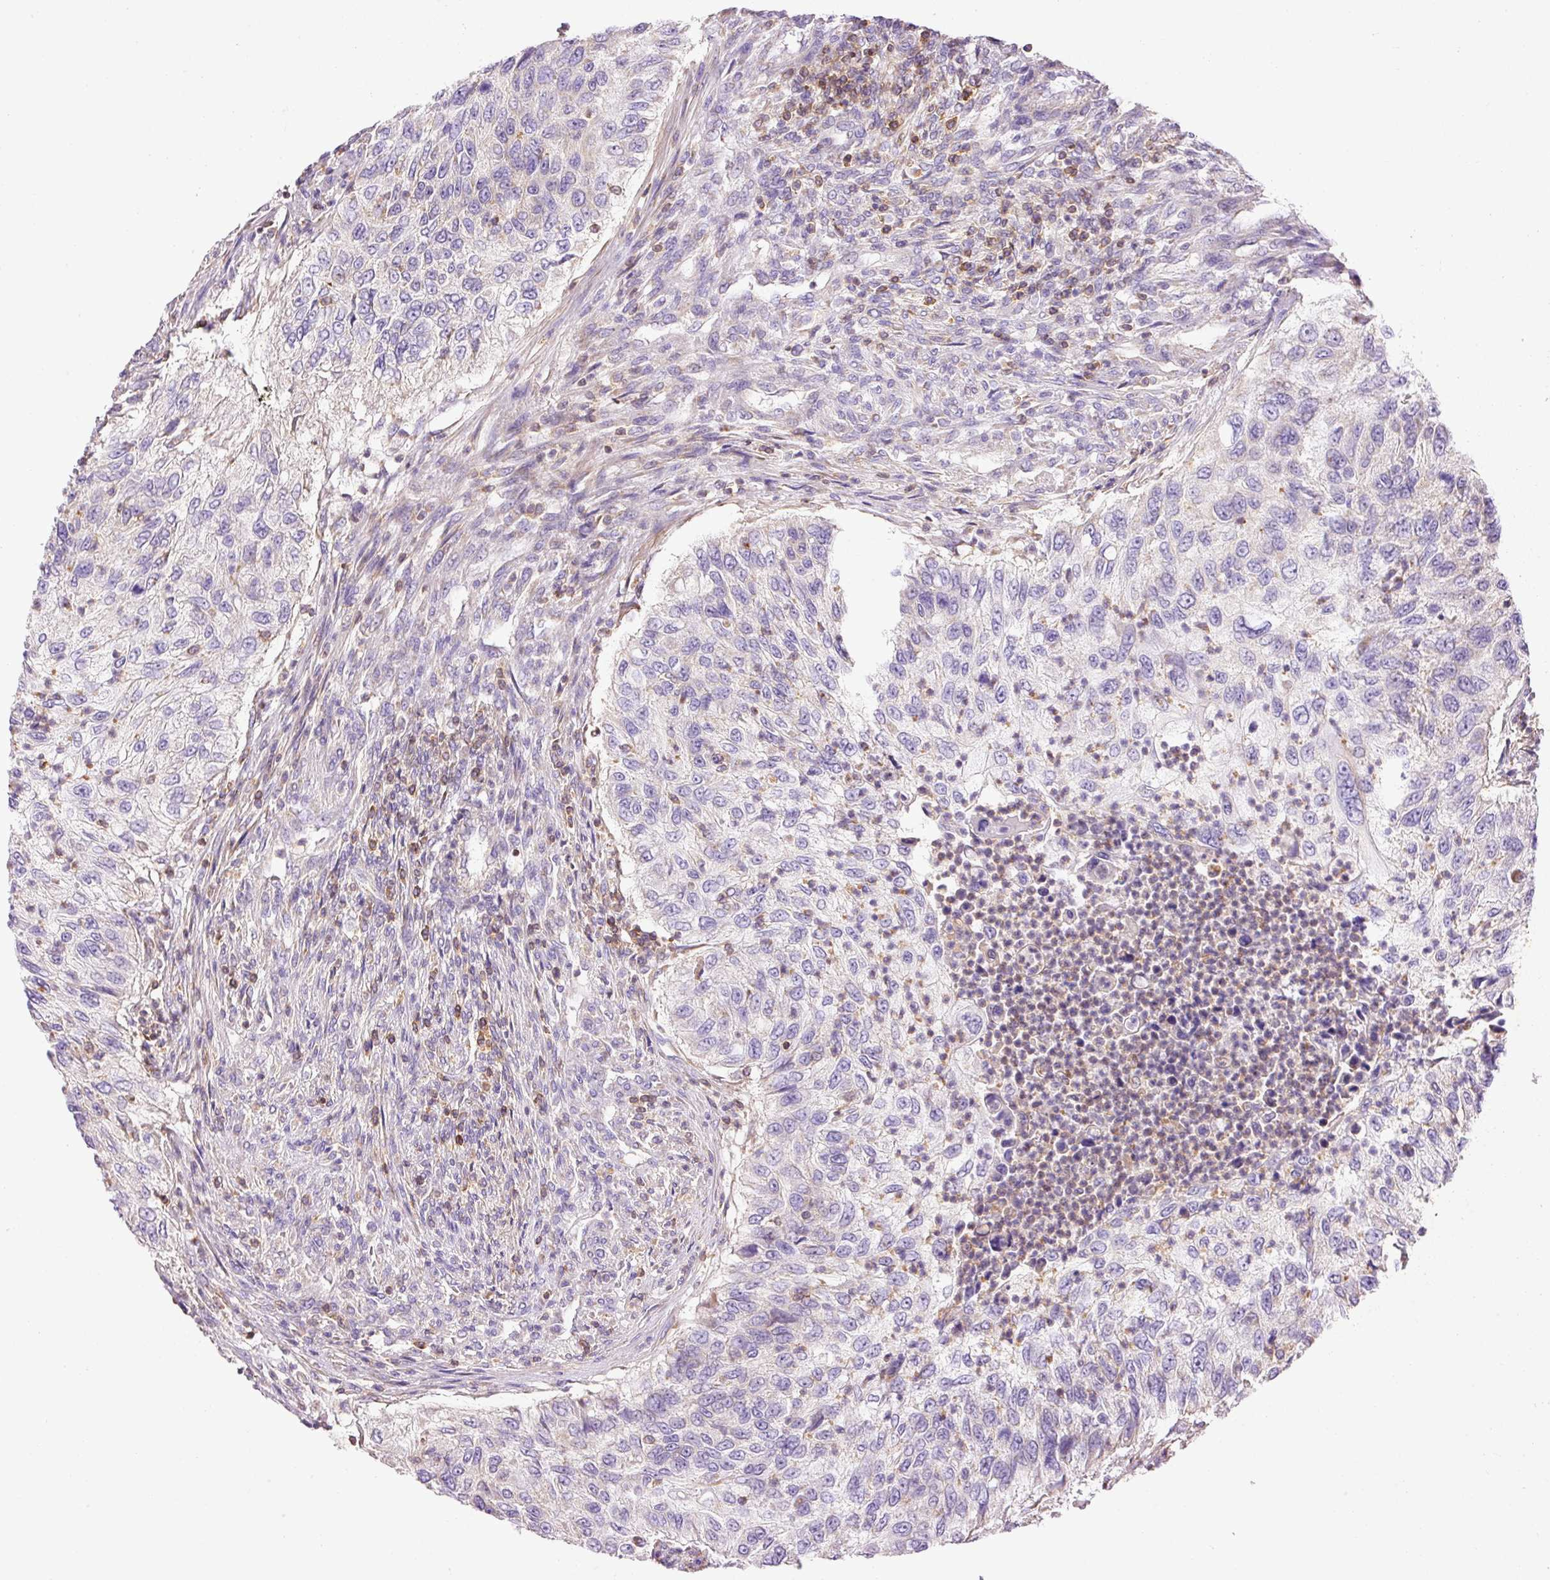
{"staining": {"intensity": "negative", "quantity": "none", "location": "none"}, "tissue": "urothelial cancer", "cell_type": "Tumor cells", "image_type": "cancer", "snomed": [{"axis": "morphology", "description": "Urothelial carcinoma, High grade"}, {"axis": "topography", "description": "Urinary bladder"}], "caption": "Photomicrograph shows no significant protein staining in tumor cells of urothelial cancer.", "gene": "IMMT", "patient": {"sex": "female", "age": 60}}